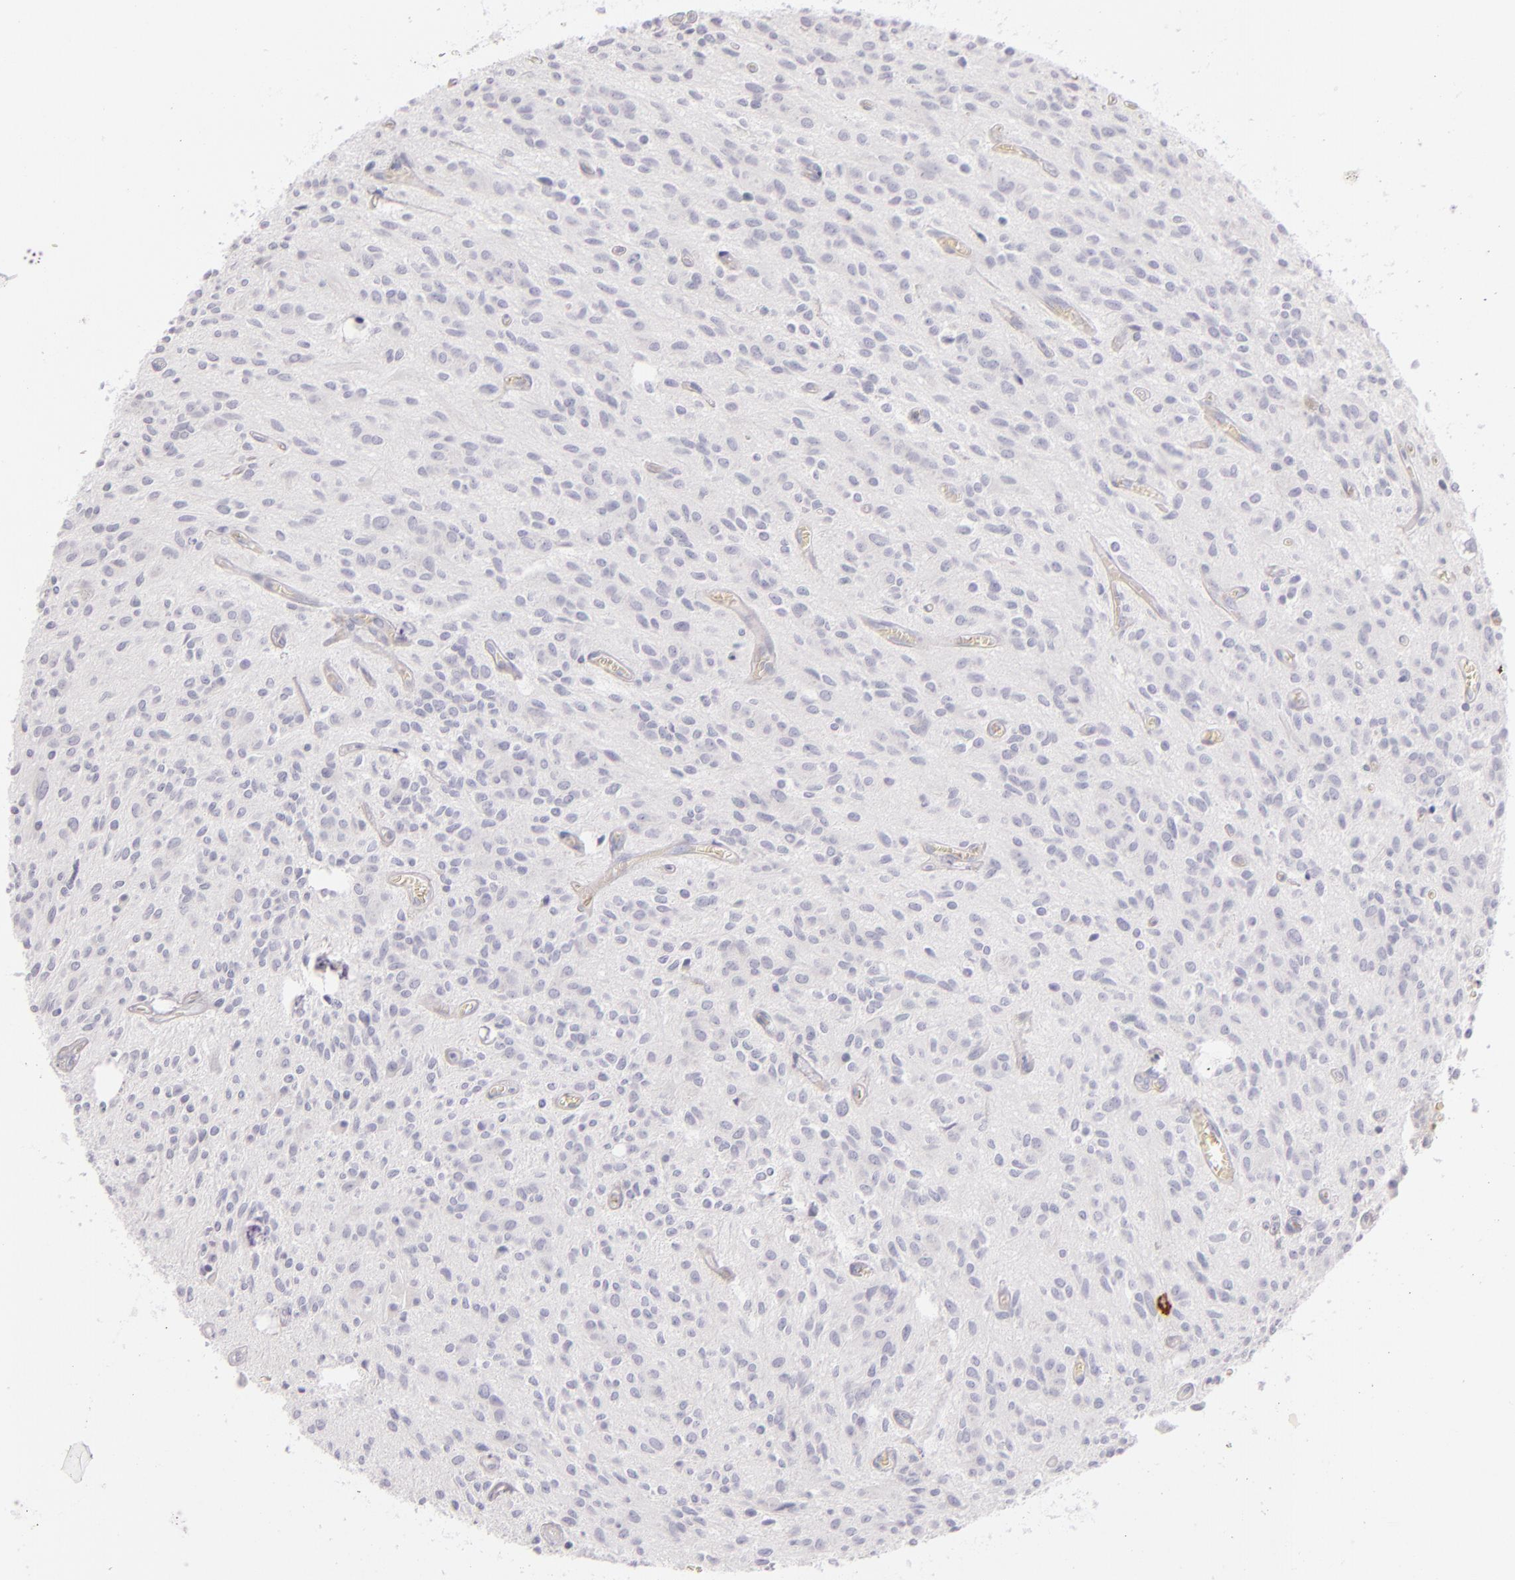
{"staining": {"intensity": "negative", "quantity": "none", "location": "none"}, "tissue": "glioma", "cell_type": "Tumor cells", "image_type": "cancer", "snomed": [{"axis": "morphology", "description": "Glioma, malignant, Low grade"}, {"axis": "topography", "description": "Brain"}], "caption": "Immunohistochemical staining of malignant glioma (low-grade) exhibits no significant positivity in tumor cells.", "gene": "CD207", "patient": {"sex": "female", "age": 15}}